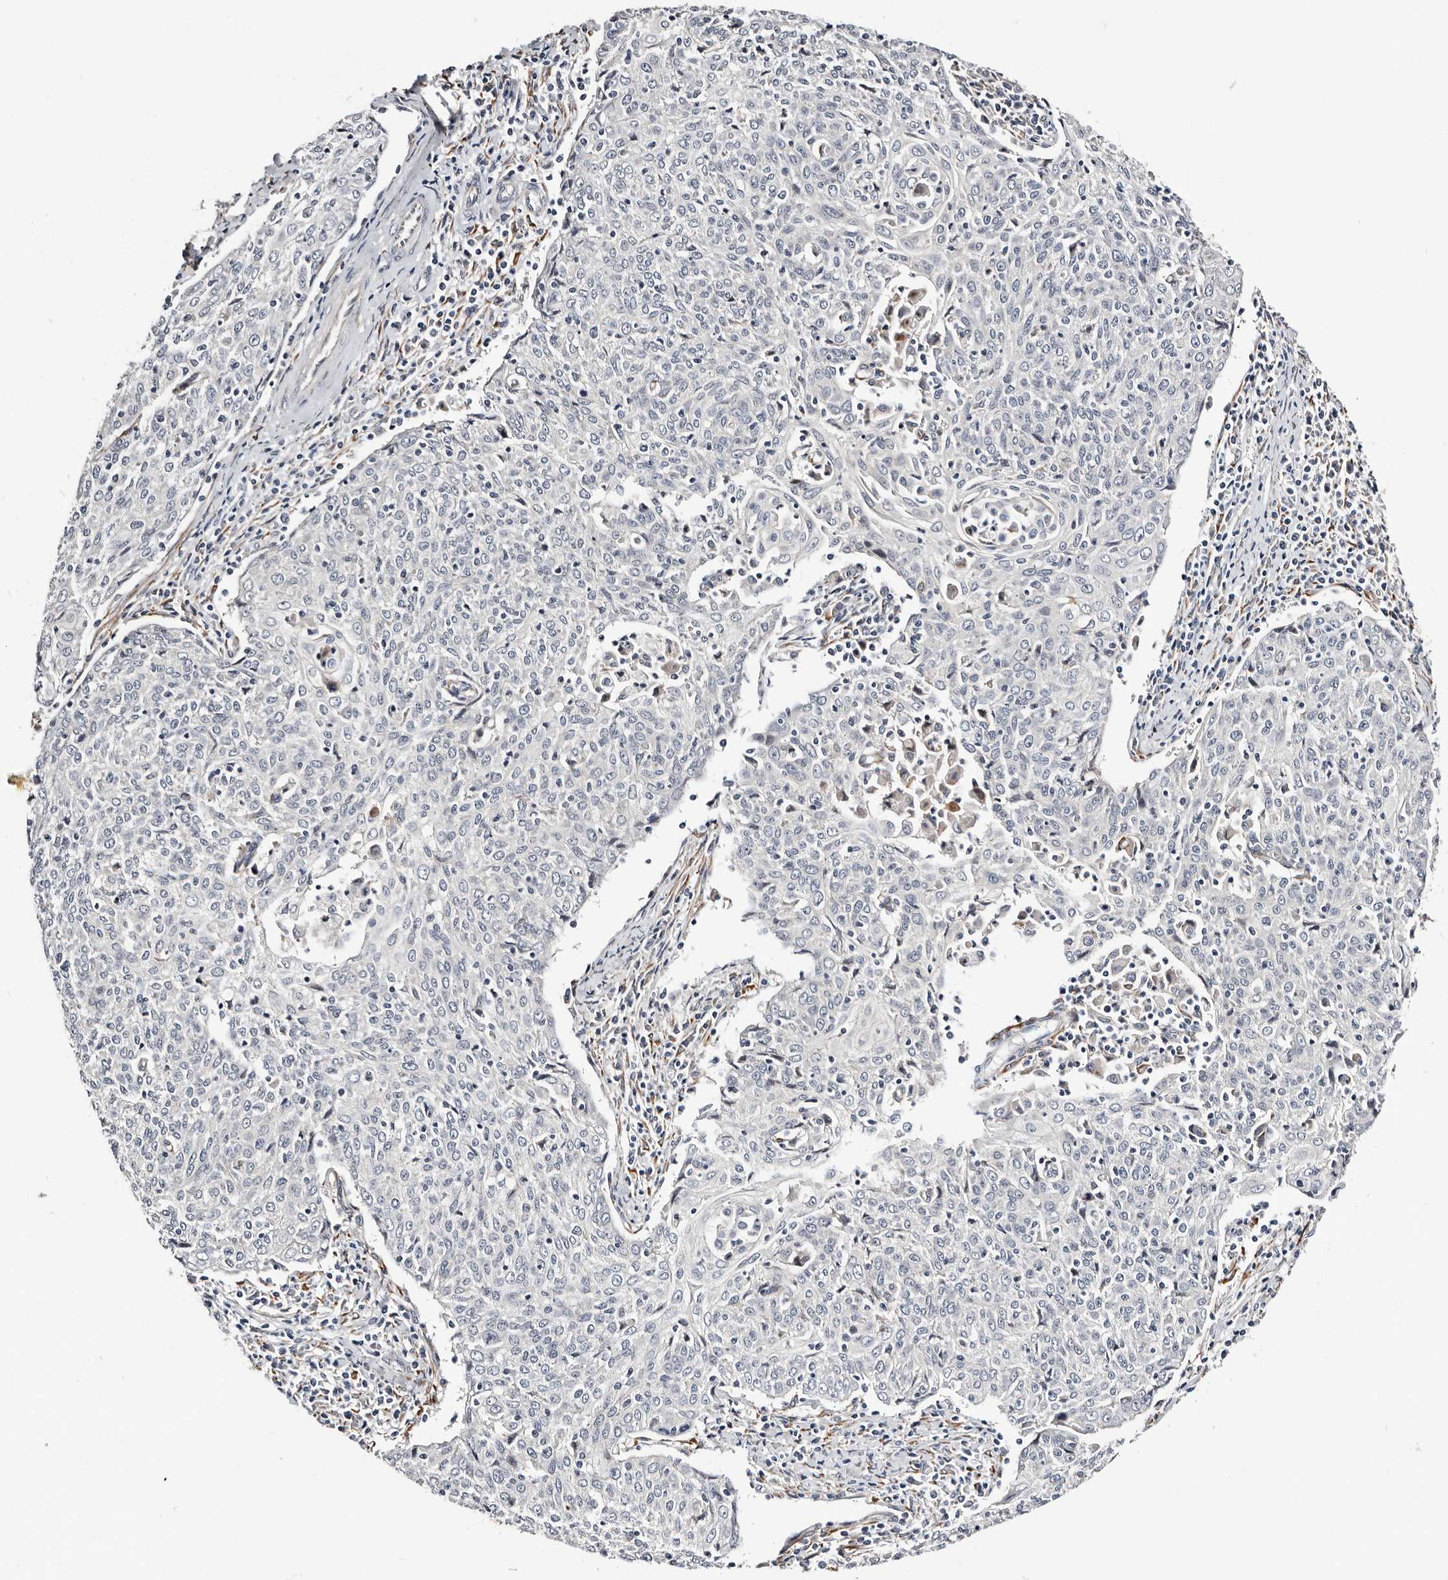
{"staining": {"intensity": "negative", "quantity": "none", "location": "none"}, "tissue": "cervical cancer", "cell_type": "Tumor cells", "image_type": "cancer", "snomed": [{"axis": "morphology", "description": "Squamous cell carcinoma, NOS"}, {"axis": "topography", "description": "Cervix"}], "caption": "IHC of squamous cell carcinoma (cervical) exhibits no expression in tumor cells. (Immunohistochemistry (ihc), brightfield microscopy, high magnification).", "gene": "USH1C", "patient": {"sex": "female", "age": 48}}